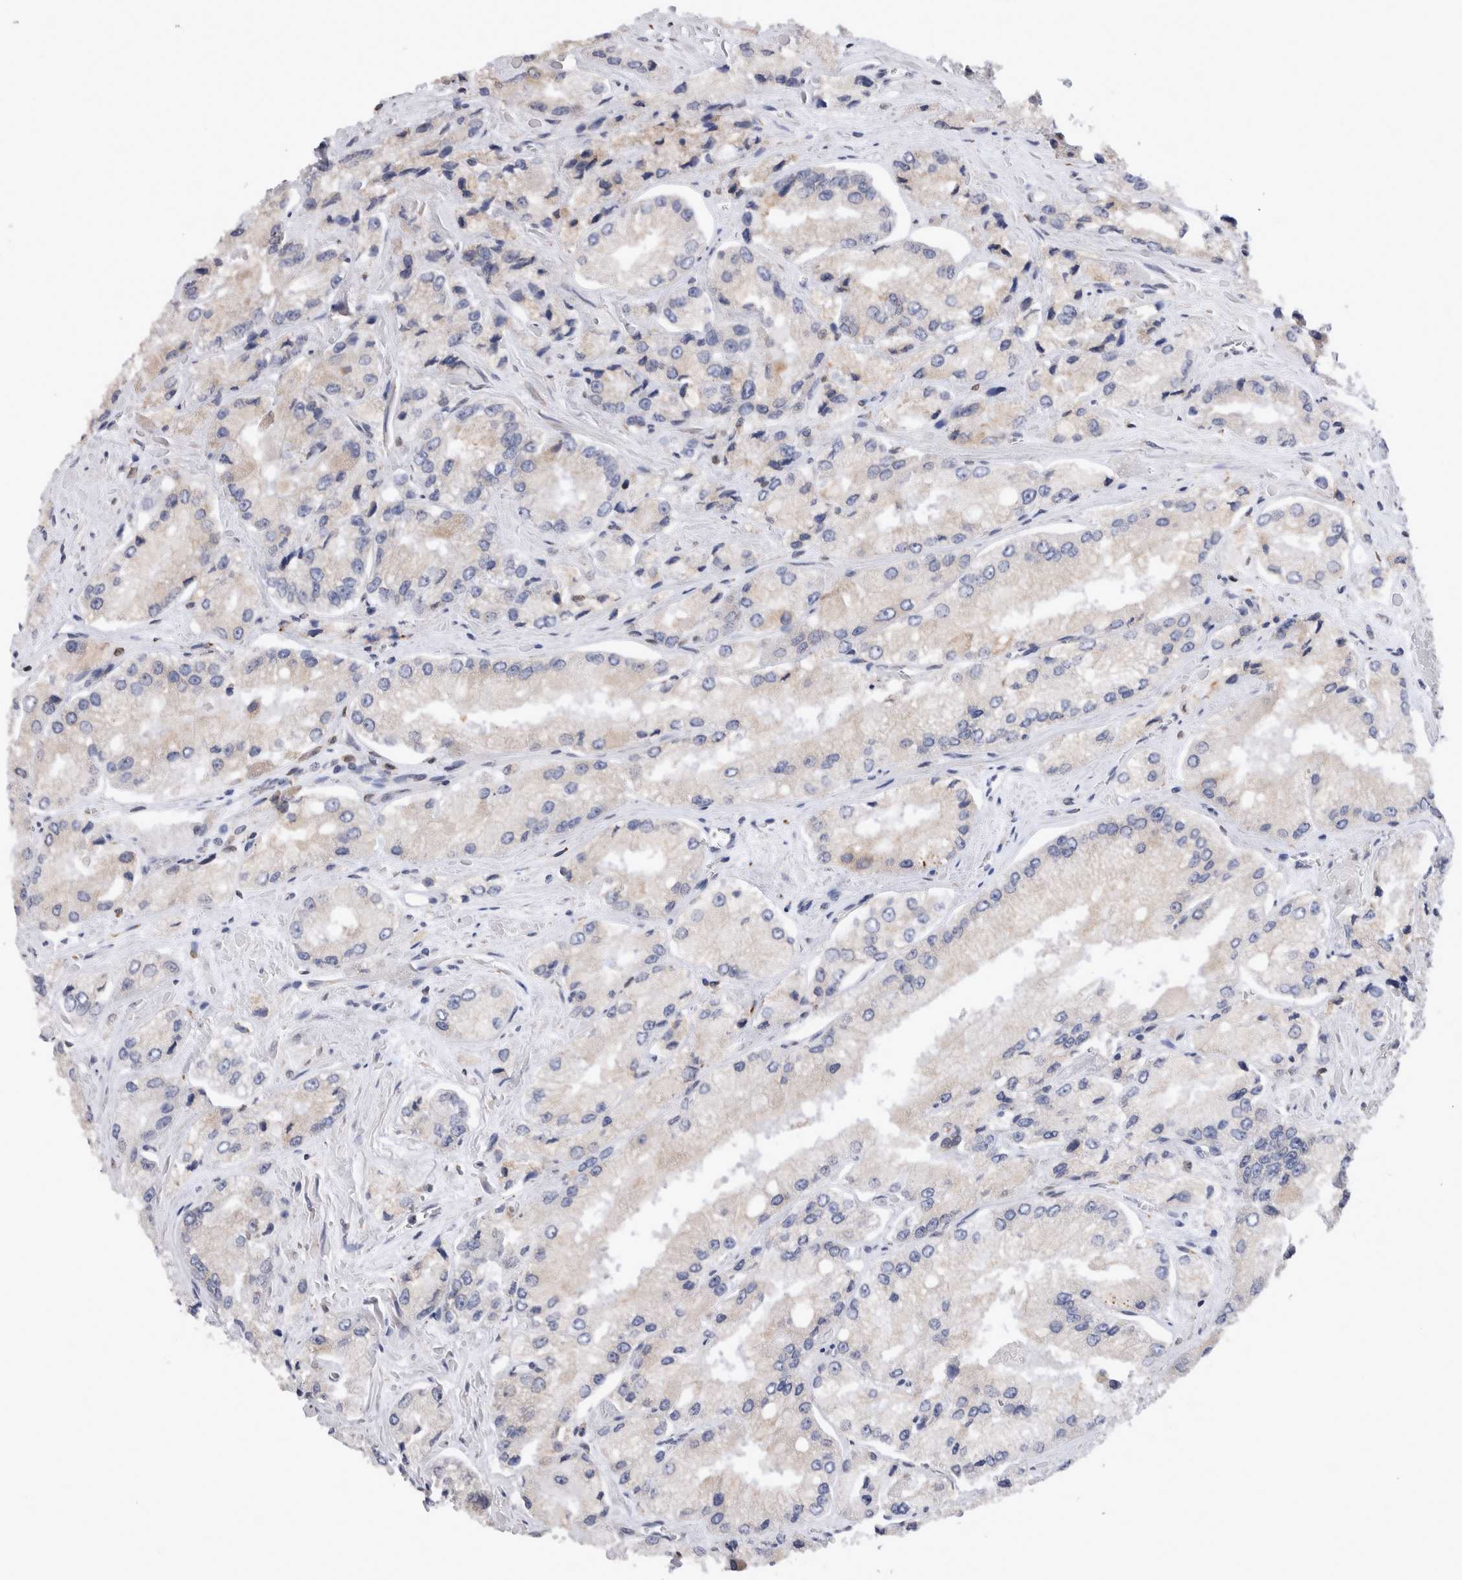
{"staining": {"intensity": "negative", "quantity": "none", "location": "none"}, "tissue": "prostate cancer", "cell_type": "Tumor cells", "image_type": "cancer", "snomed": [{"axis": "morphology", "description": "Adenocarcinoma, High grade"}, {"axis": "topography", "description": "Prostate"}], "caption": "There is no significant expression in tumor cells of high-grade adenocarcinoma (prostate).", "gene": "VCPIP1", "patient": {"sex": "male", "age": 58}}